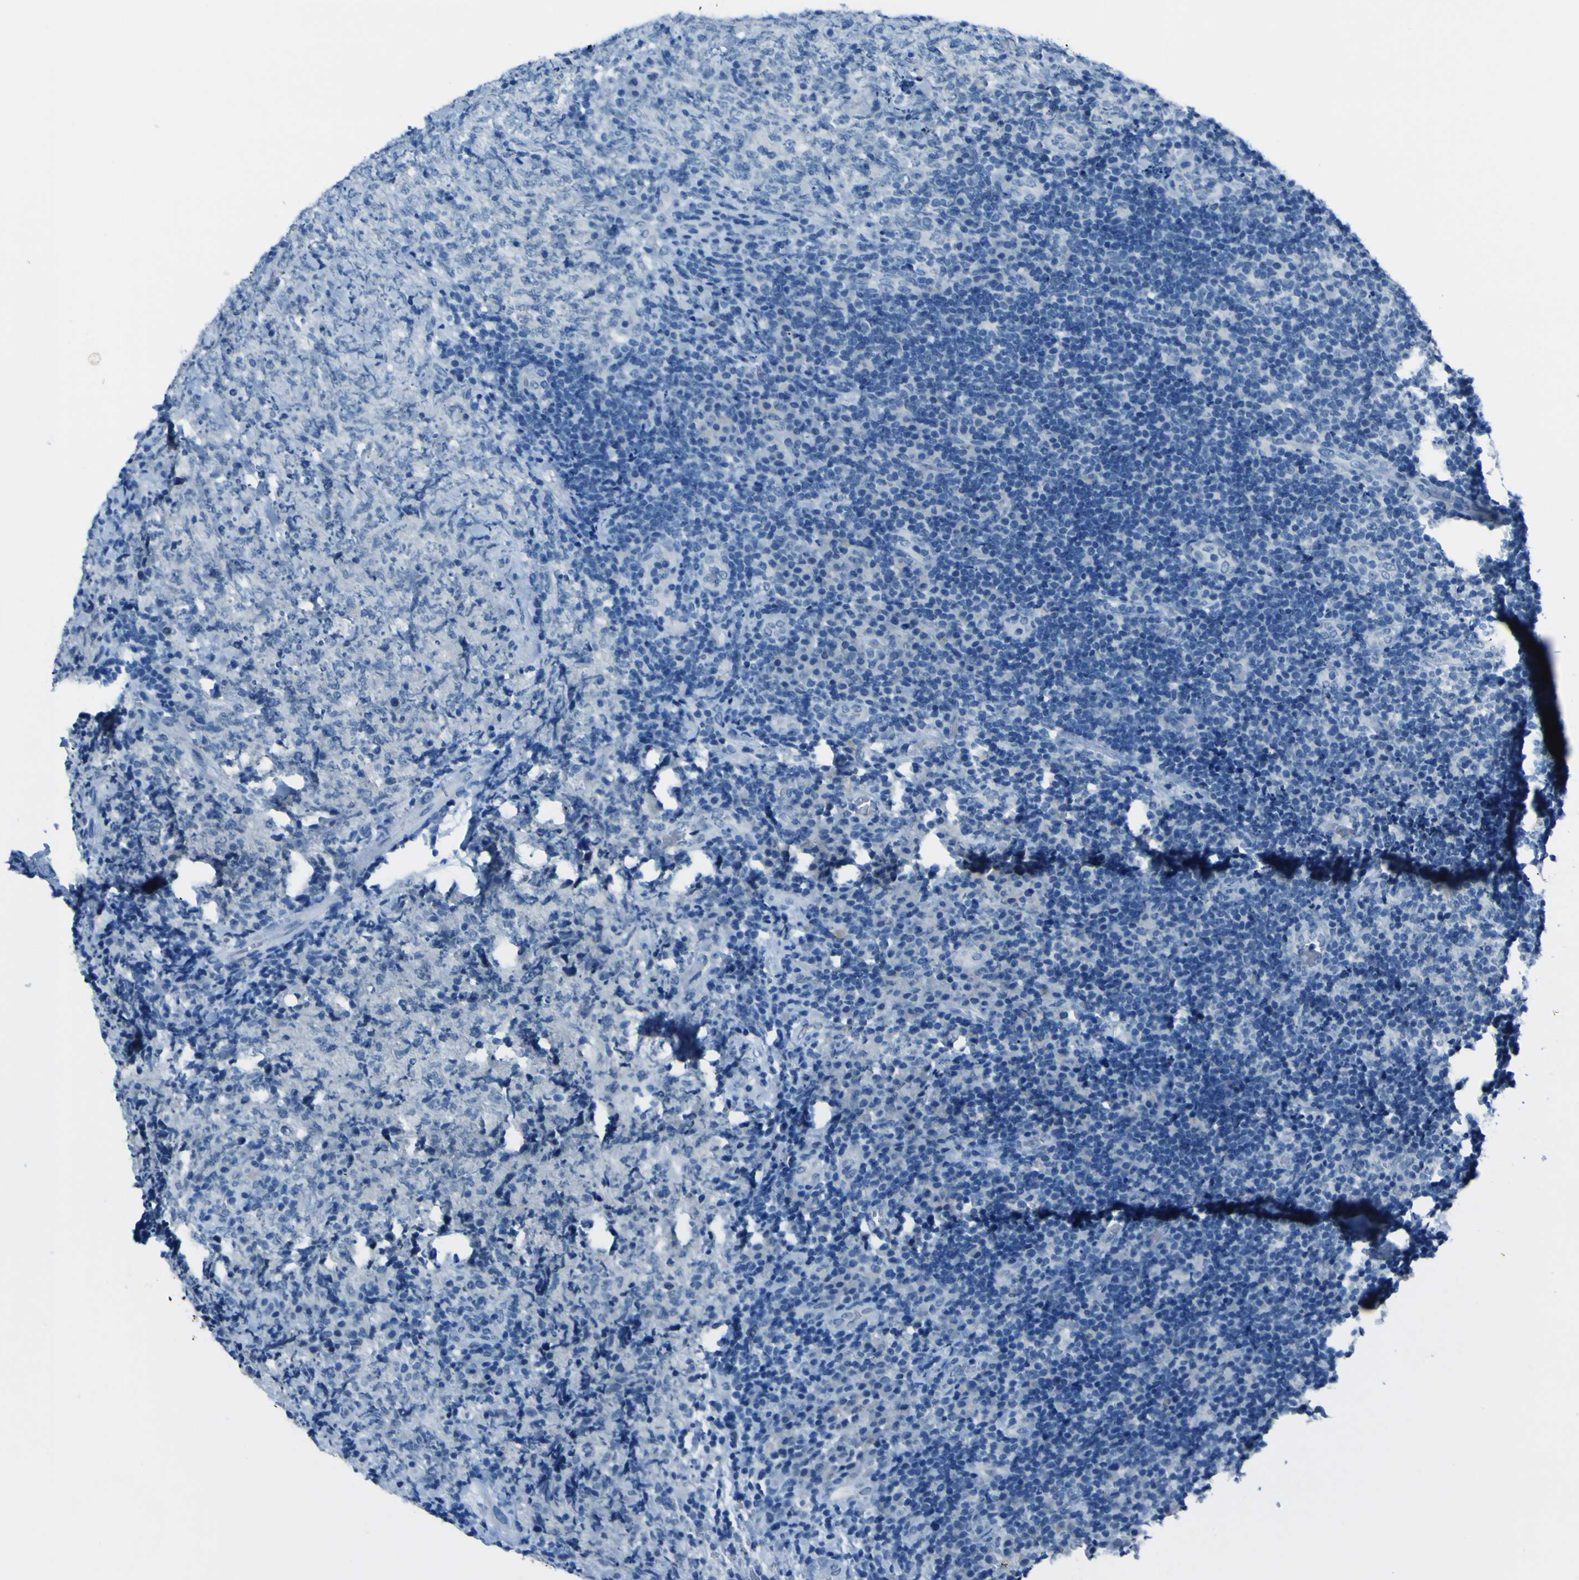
{"staining": {"intensity": "negative", "quantity": "none", "location": "none"}, "tissue": "lymphoma", "cell_type": "Tumor cells", "image_type": "cancer", "snomed": [{"axis": "morphology", "description": "Malignant lymphoma, non-Hodgkin's type, High grade"}, {"axis": "topography", "description": "Tonsil"}], "caption": "There is no significant positivity in tumor cells of malignant lymphoma, non-Hodgkin's type (high-grade).", "gene": "PHKG1", "patient": {"sex": "female", "age": 36}}